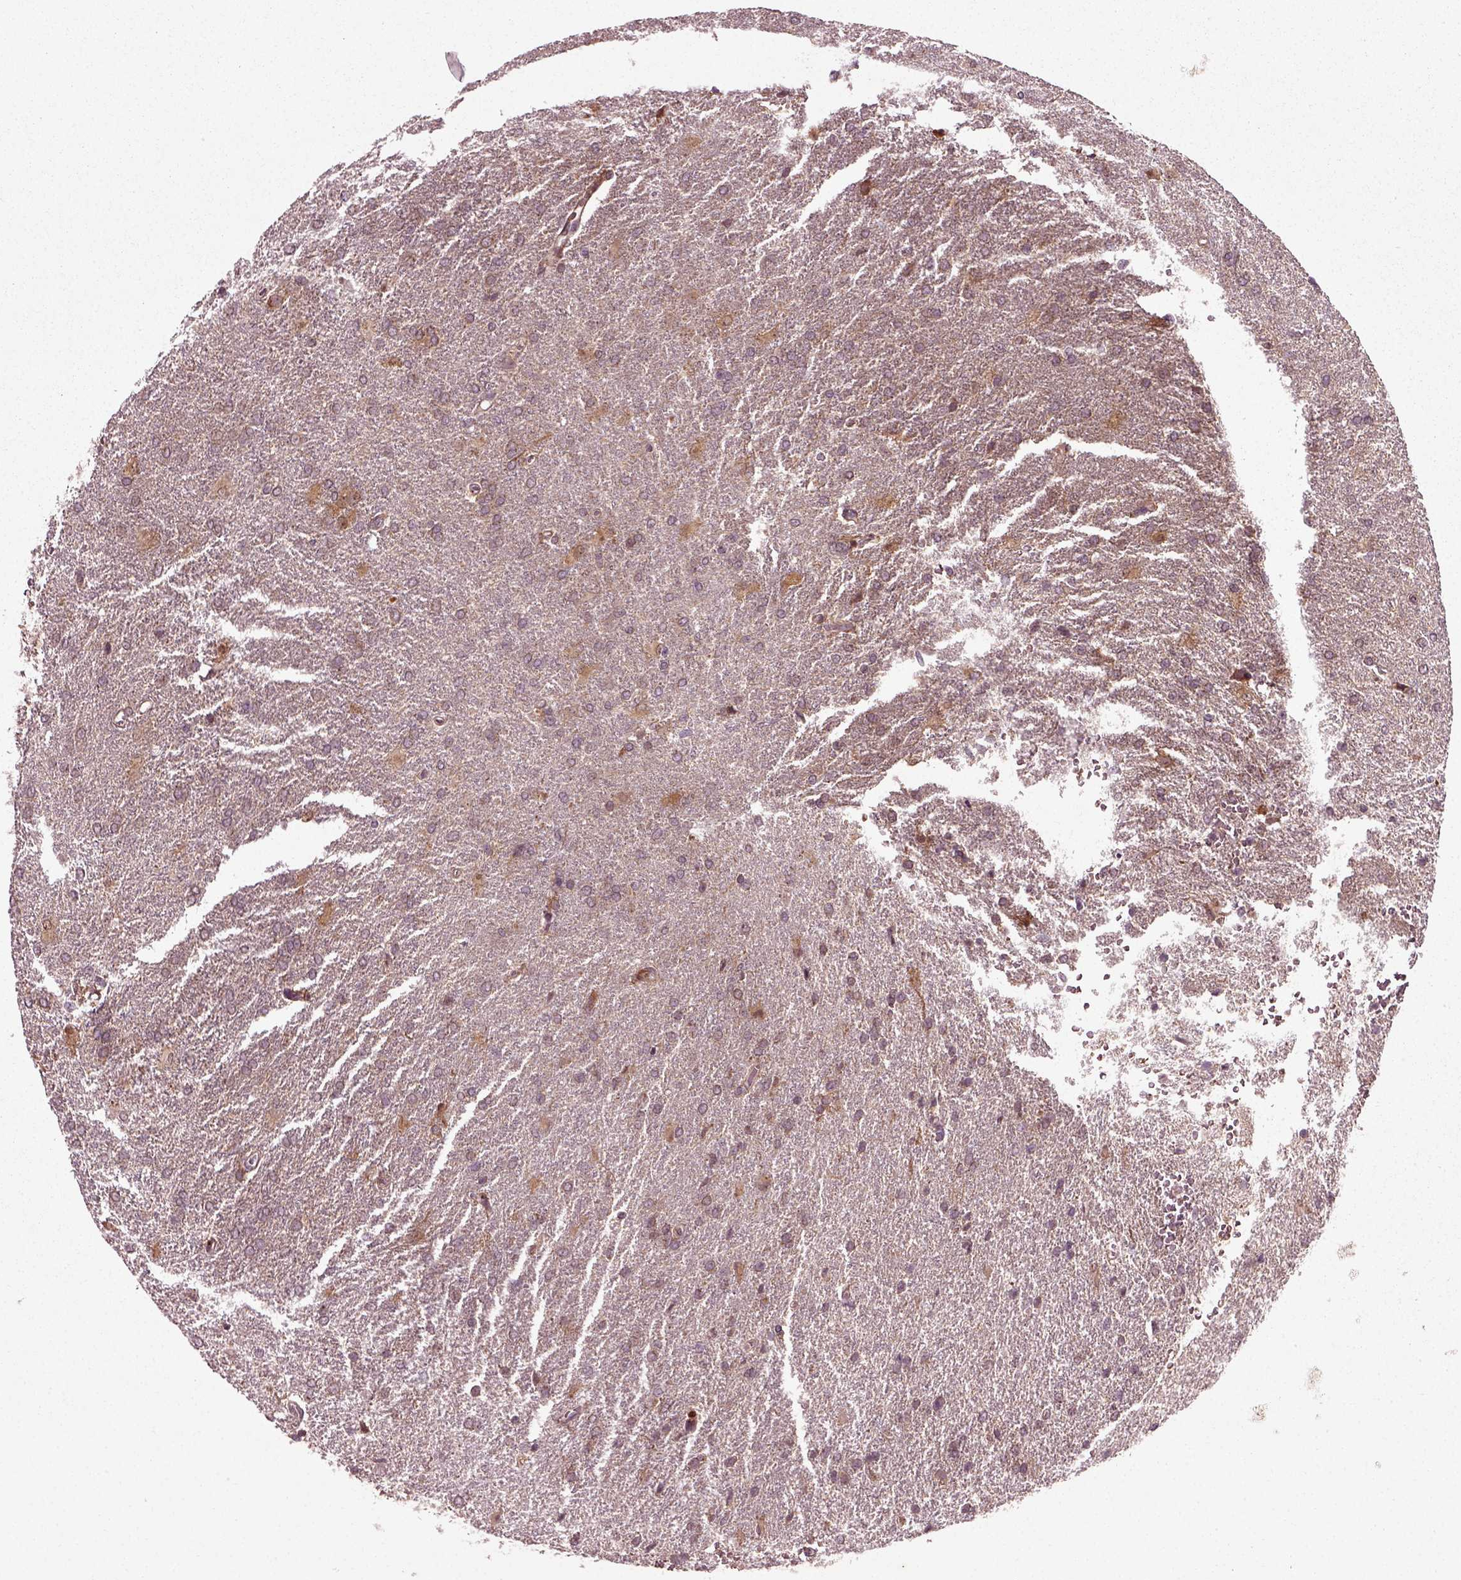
{"staining": {"intensity": "negative", "quantity": "none", "location": "none"}, "tissue": "glioma", "cell_type": "Tumor cells", "image_type": "cancer", "snomed": [{"axis": "morphology", "description": "Glioma, malignant, High grade"}, {"axis": "topography", "description": "Brain"}], "caption": "High-grade glioma (malignant) was stained to show a protein in brown. There is no significant positivity in tumor cells. (DAB immunohistochemistry (IHC) visualized using brightfield microscopy, high magnification).", "gene": "PLCD3", "patient": {"sex": "male", "age": 68}}